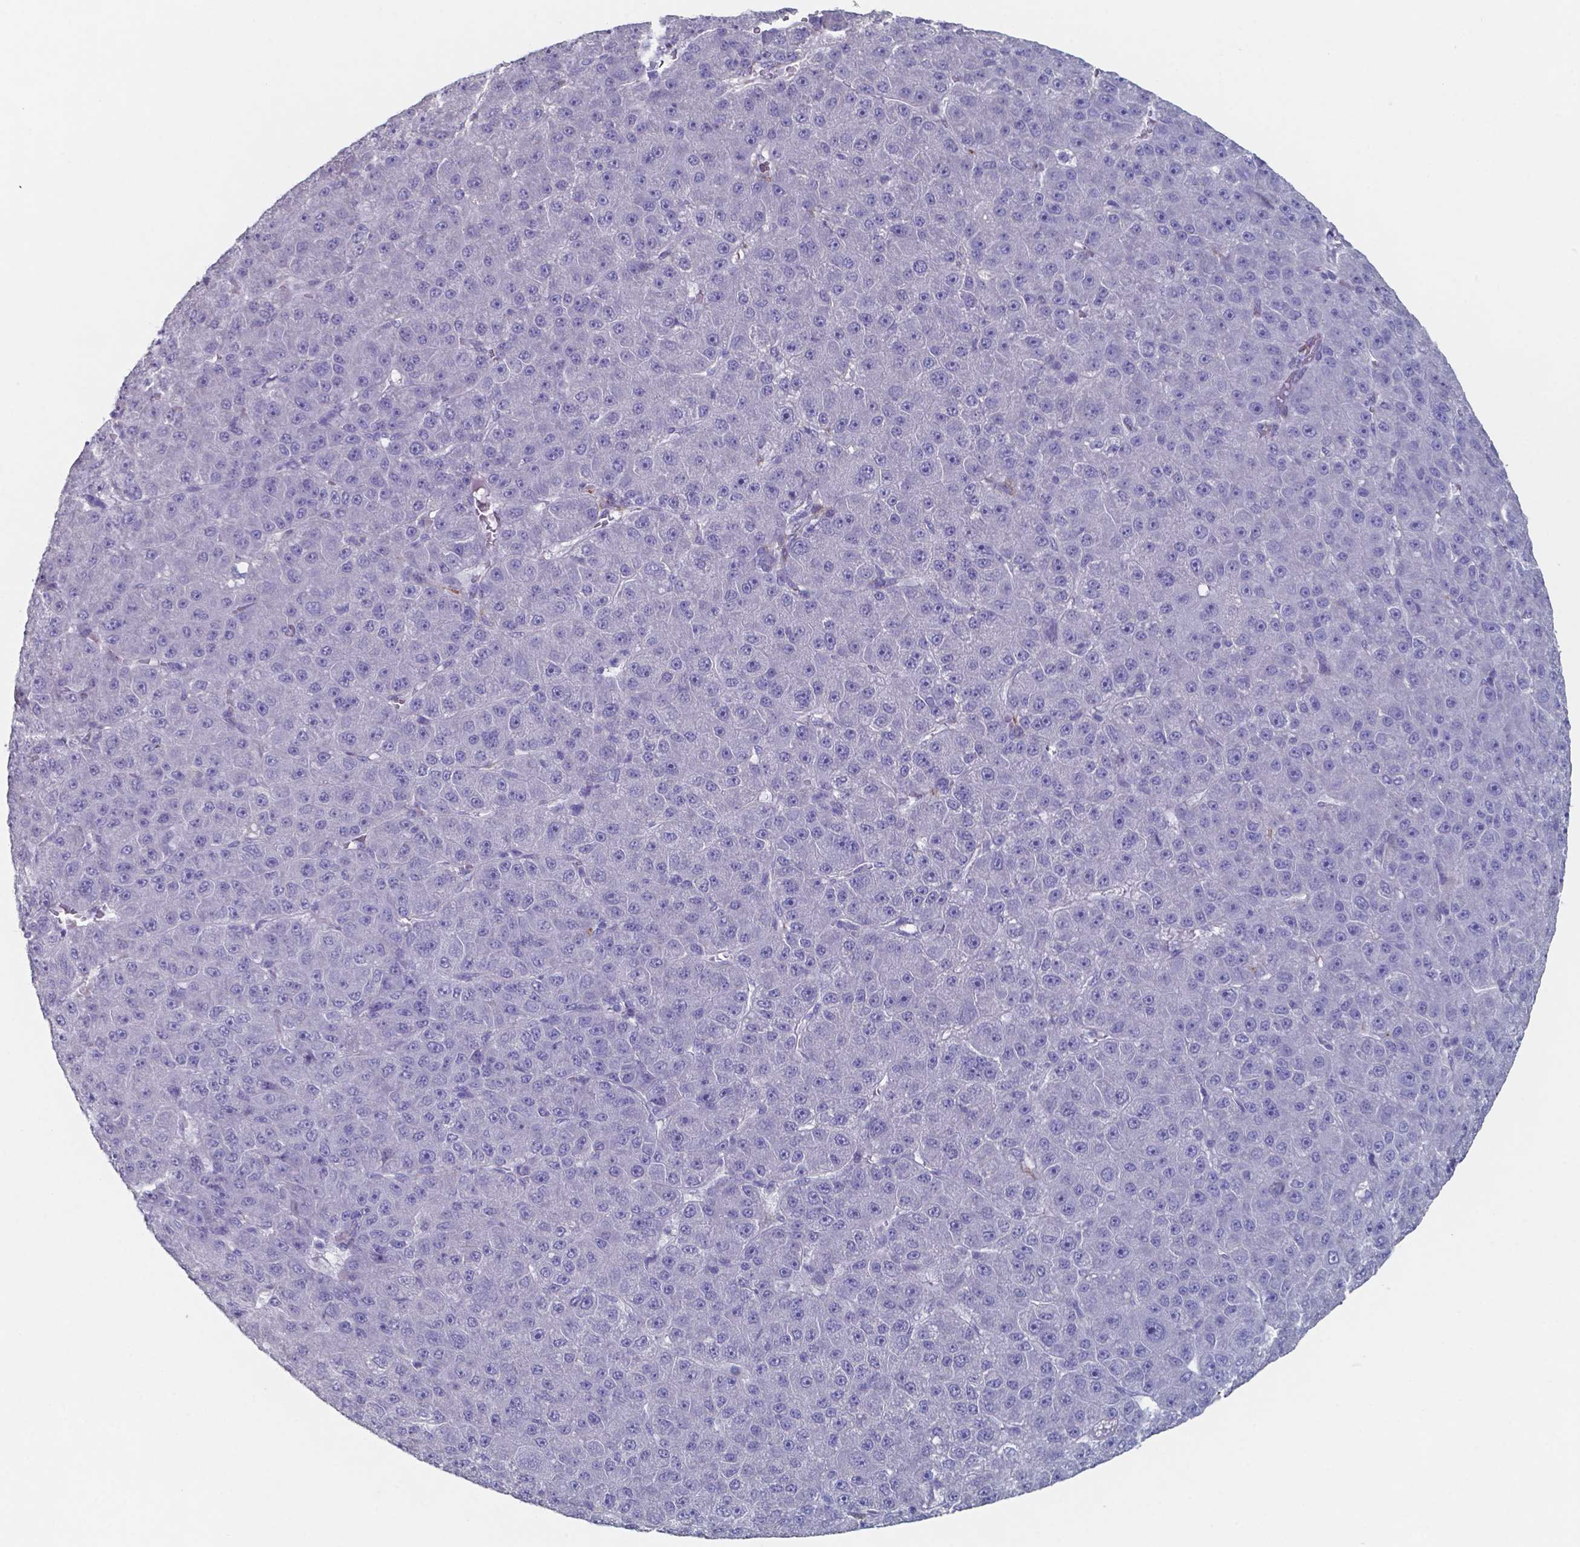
{"staining": {"intensity": "negative", "quantity": "none", "location": "none"}, "tissue": "liver cancer", "cell_type": "Tumor cells", "image_type": "cancer", "snomed": [{"axis": "morphology", "description": "Carcinoma, Hepatocellular, NOS"}, {"axis": "topography", "description": "Liver"}], "caption": "An IHC histopathology image of liver cancer (hepatocellular carcinoma) is shown. There is no staining in tumor cells of liver cancer (hepatocellular carcinoma).", "gene": "PLA2R1", "patient": {"sex": "male", "age": 67}}